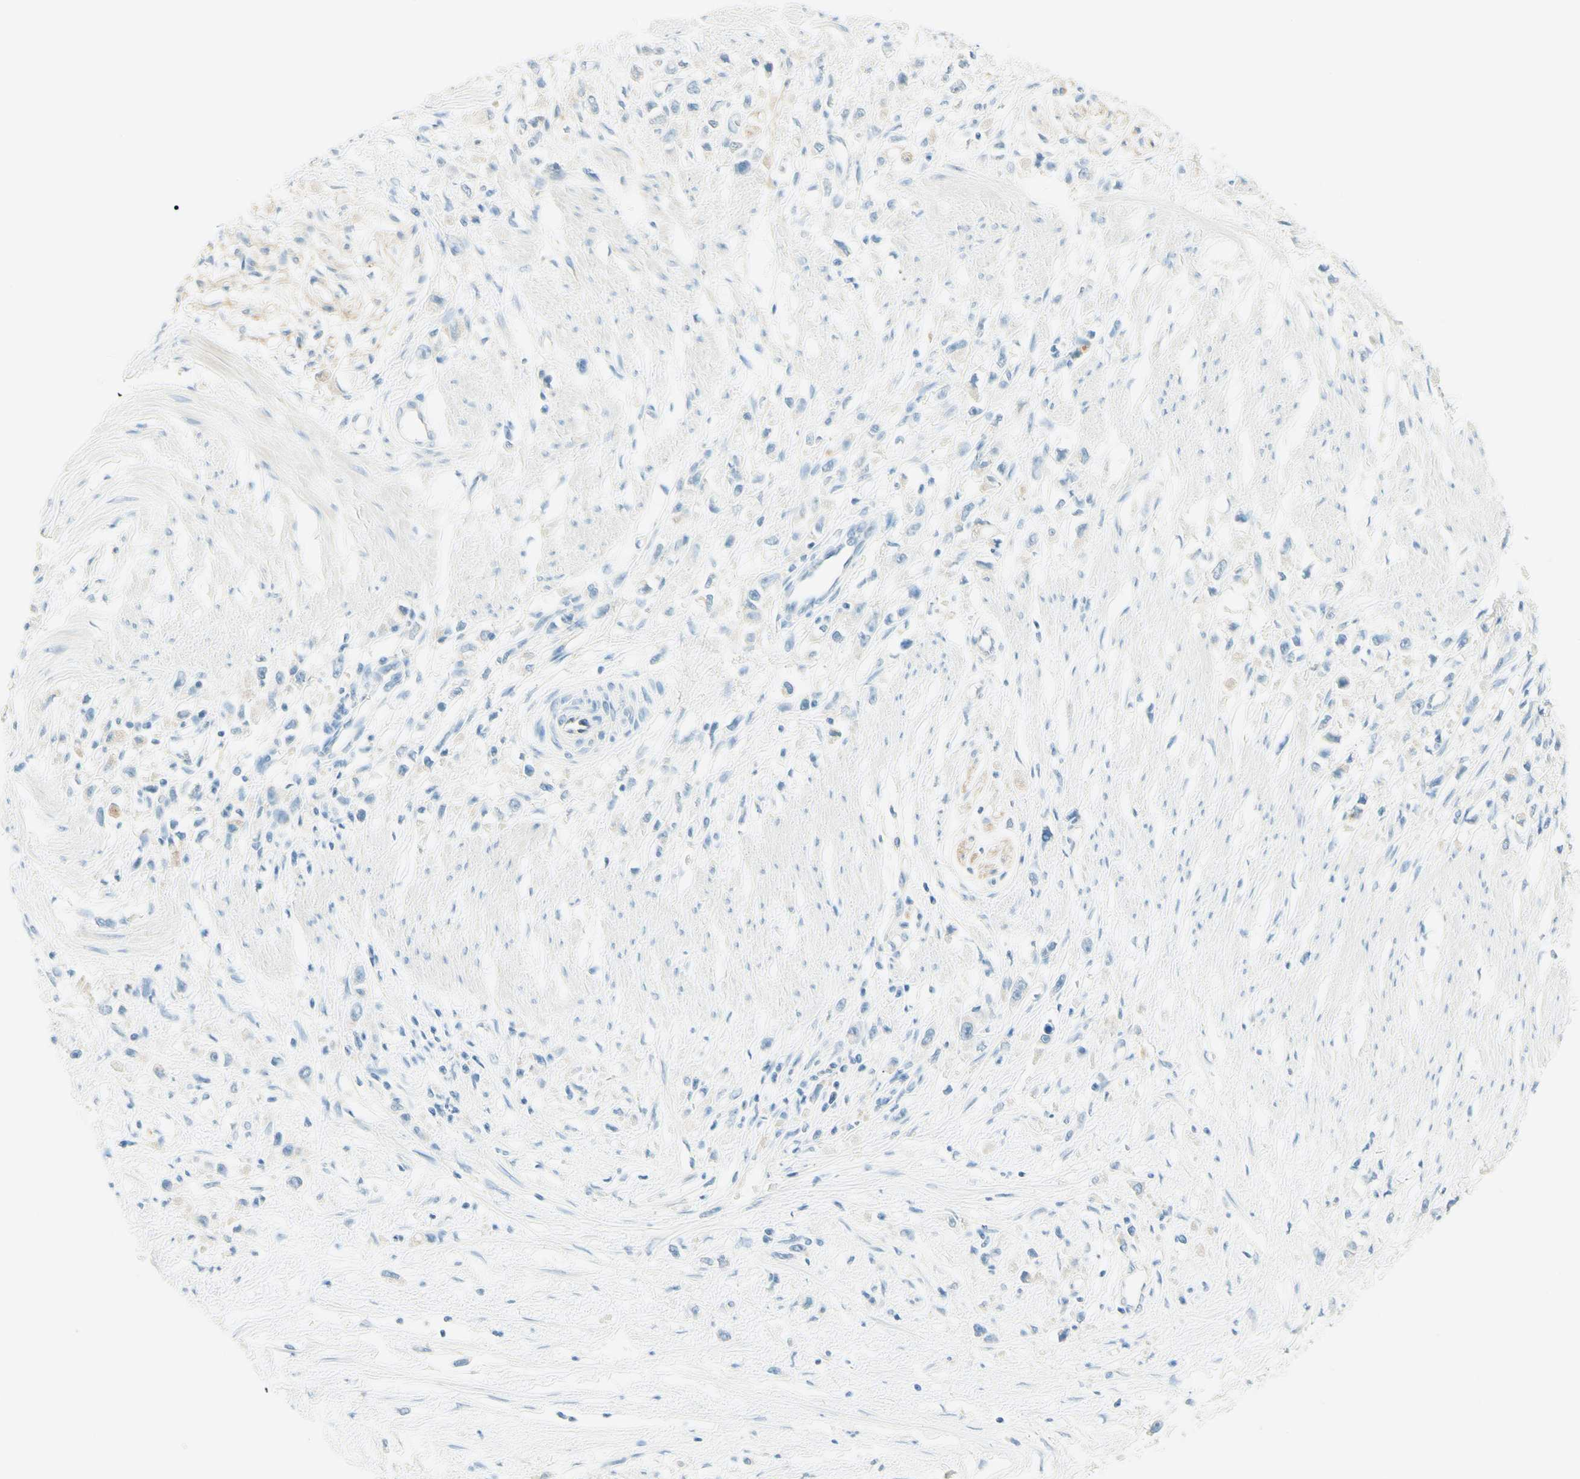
{"staining": {"intensity": "negative", "quantity": "none", "location": "none"}, "tissue": "stomach cancer", "cell_type": "Tumor cells", "image_type": "cancer", "snomed": [{"axis": "morphology", "description": "Adenocarcinoma, NOS"}, {"axis": "topography", "description": "Stomach"}], "caption": "High power microscopy histopathology image of an immunohistochemistry photomicrograph of adenocarcinoma (stomach), revealing no significant expression in tumor cells. The staining is performed using DAB brown chromogen with nuclei counter-stained in using hematoxylin.", "gene": "TMEM132D", "patient": {"sex": "female", "age": 59}}